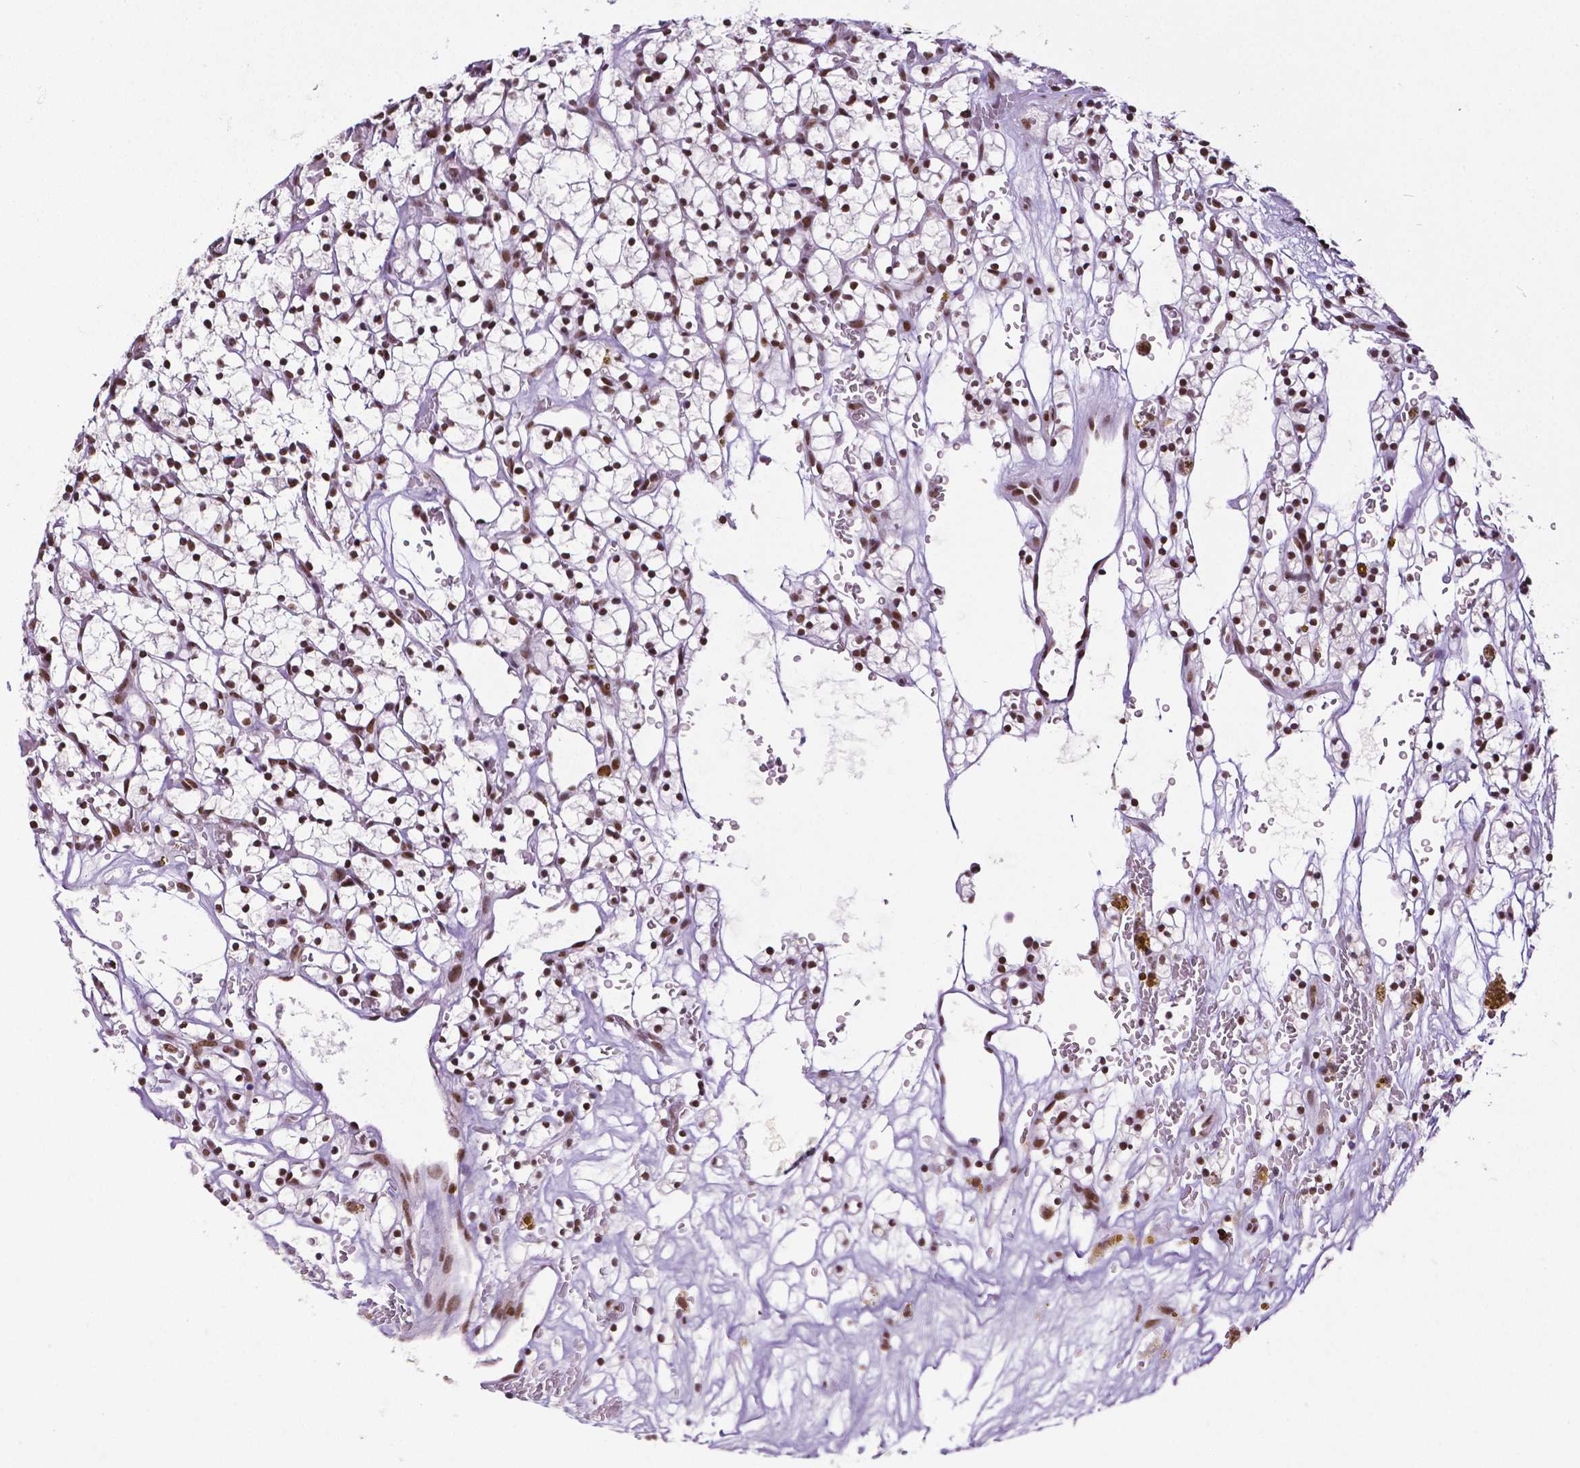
{"staining": {"intensity": "strong", "quantity": ">75%", "location": "nuclear"}, "tissue": "renal cancer", "cell_type": "Tumor cells", "image_type": "cancer", "snomed": [{"axis": "morphology", "description": "Adenocarcinoma, NOS"}, {"axis": "topography", "description": "Kidney"}], "caption": "The micrograph displays immunohistochemical staining of adenocarcinoma (renal). There is strong nuclear staining is present in about >75% of tumor cells.", "gene": "REST", "patient": {"sex": "female", "age": 64}}